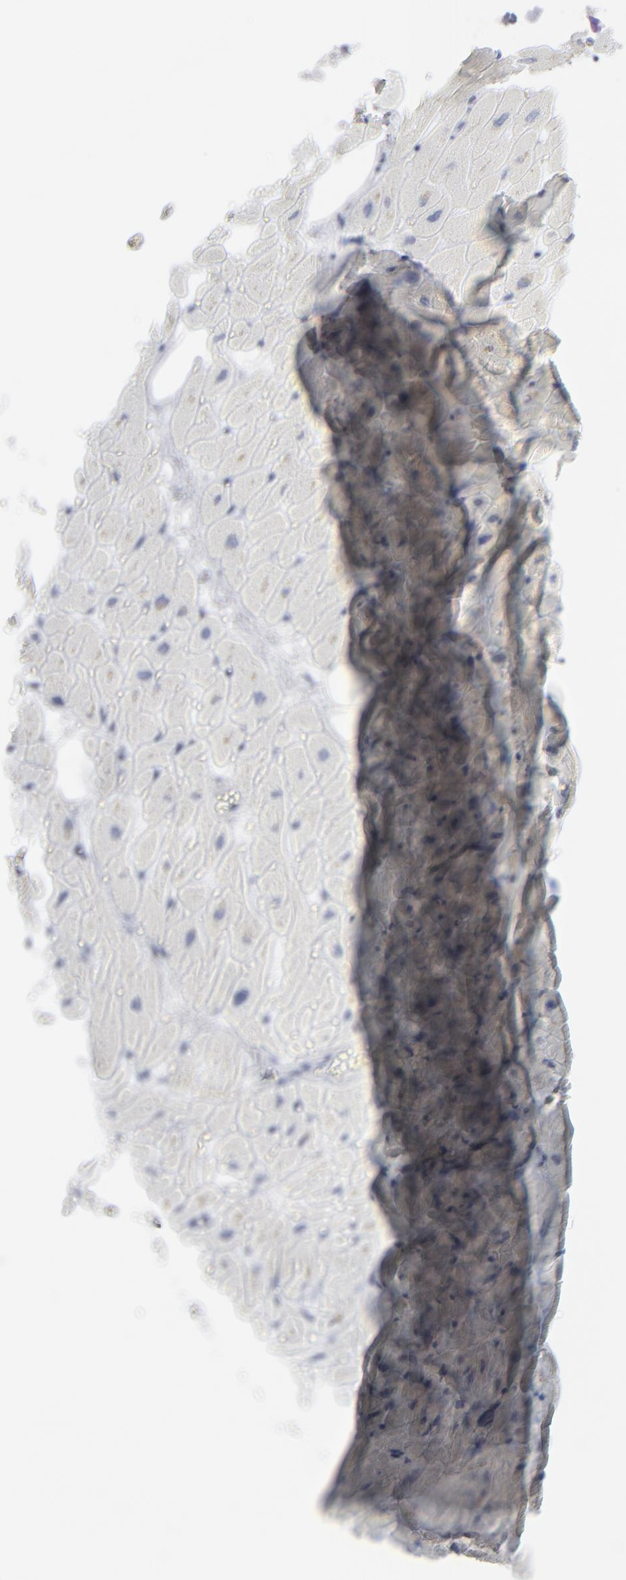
{"staining": {"intensity": "negative", "quantity": "none", "location": "none"}, "tissue": "heart muscle", "cell_type": "Cardiomyocytes", "image_type": "normal", "snomed": [{"axis": "morphology", "description": "Normal tissue, NOS"}, {"axis": "topography", "description": "Heart"}], "caption": "This is an immunohistochemistry photomicrograph of normal heart muscle. There is no expression in cardiomyocytes.", "gene": "MSLN", "patient": {"sex": "female", "age": 19}}